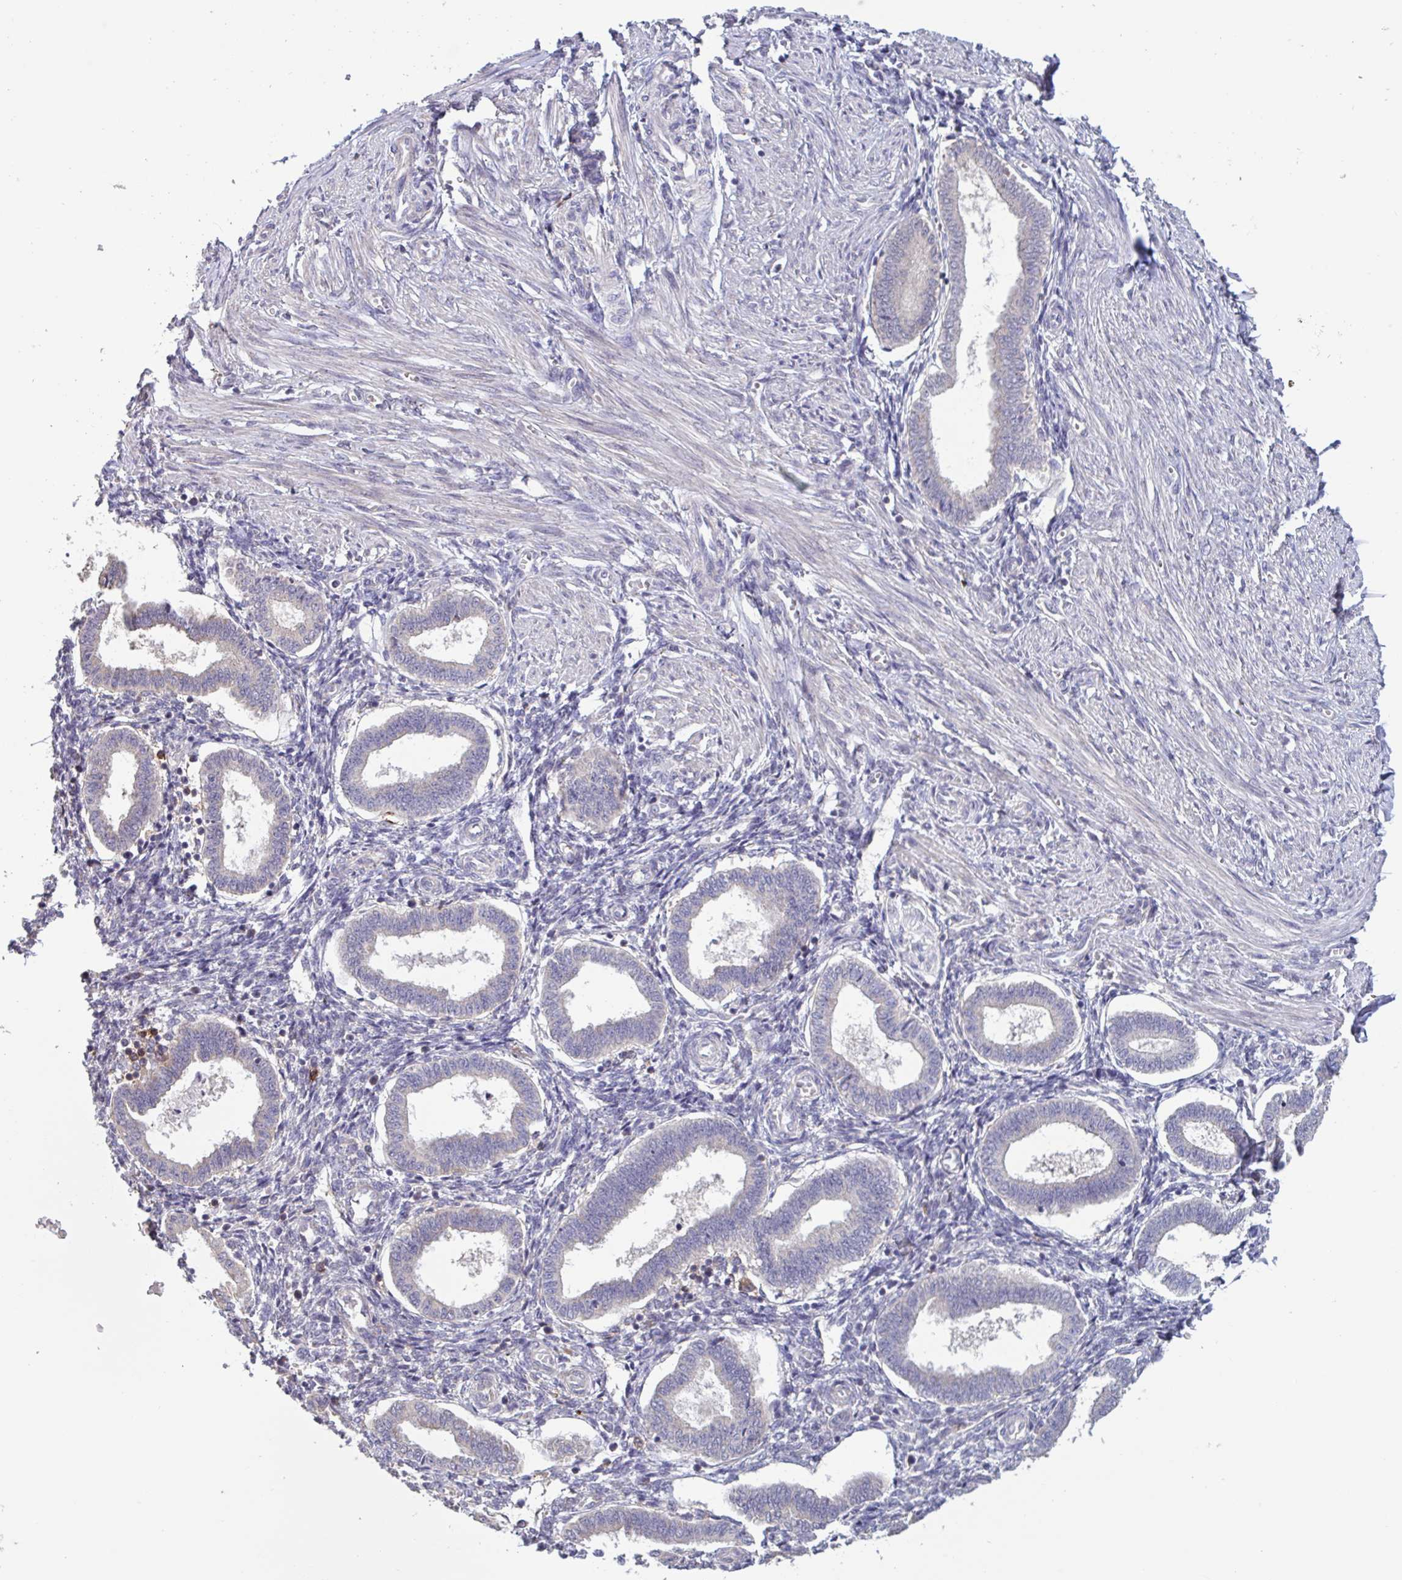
{"staining": {"intensity": "negative", "quantity": "none", "location": "none"}, "tissue": "endometrium", "cell_type": "Cells in endometrial stroma", "image_type": "normal", "snomed": [{"axis": "morphology", "description": "Normal tissue, NOS"}, {"axis": "topography", "description": "Endometrium"}], "caption": "This is an immunohistochemistry histopathology image of normal endometrium. There is no positivity in cells in endometrial stroma.", "gene": "CD1E", "patient": {"sex": "female", "age": 24}}